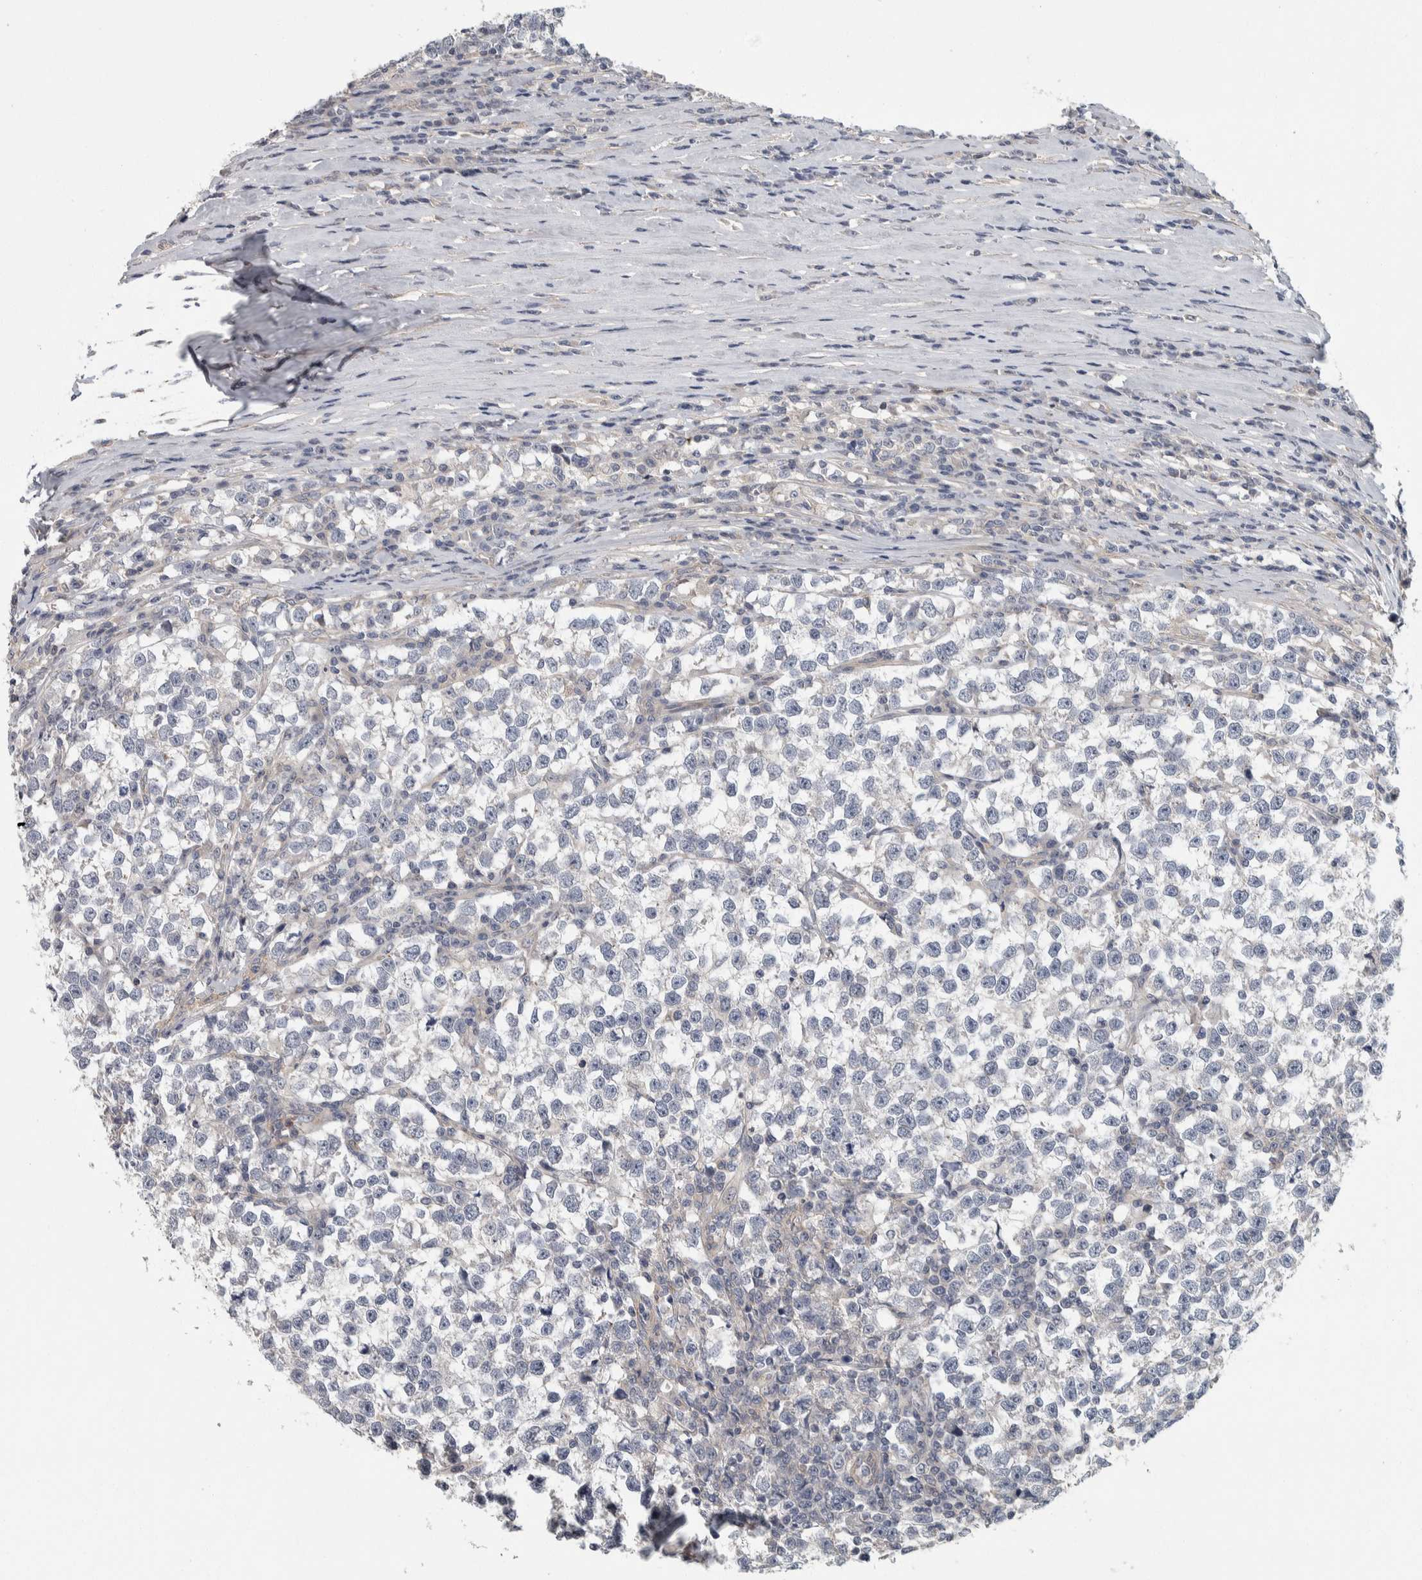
{"staining": {"intensity": "negative", "quantity": "none", "location": "none"}, "tissue": "testis cancer", "cell_type": "Tumor cells", "image_type": "cancer", "snomed": [{"axis": "morphology", "description": "Normal tissue, NOS"}, {"axis": "morphology", "description": "Seminoma, NOS"}, {"axis": "topography", "description": "Testis"}], "caption": "Histopathology image shows no significant protein expression in tumor cells of seminoma (testis). (Immunohistochemistry (ihc), brightfield microscopy, high magnification).", "gene": "KCNJ3", "patient": {"sex": "male", "age": 43}}